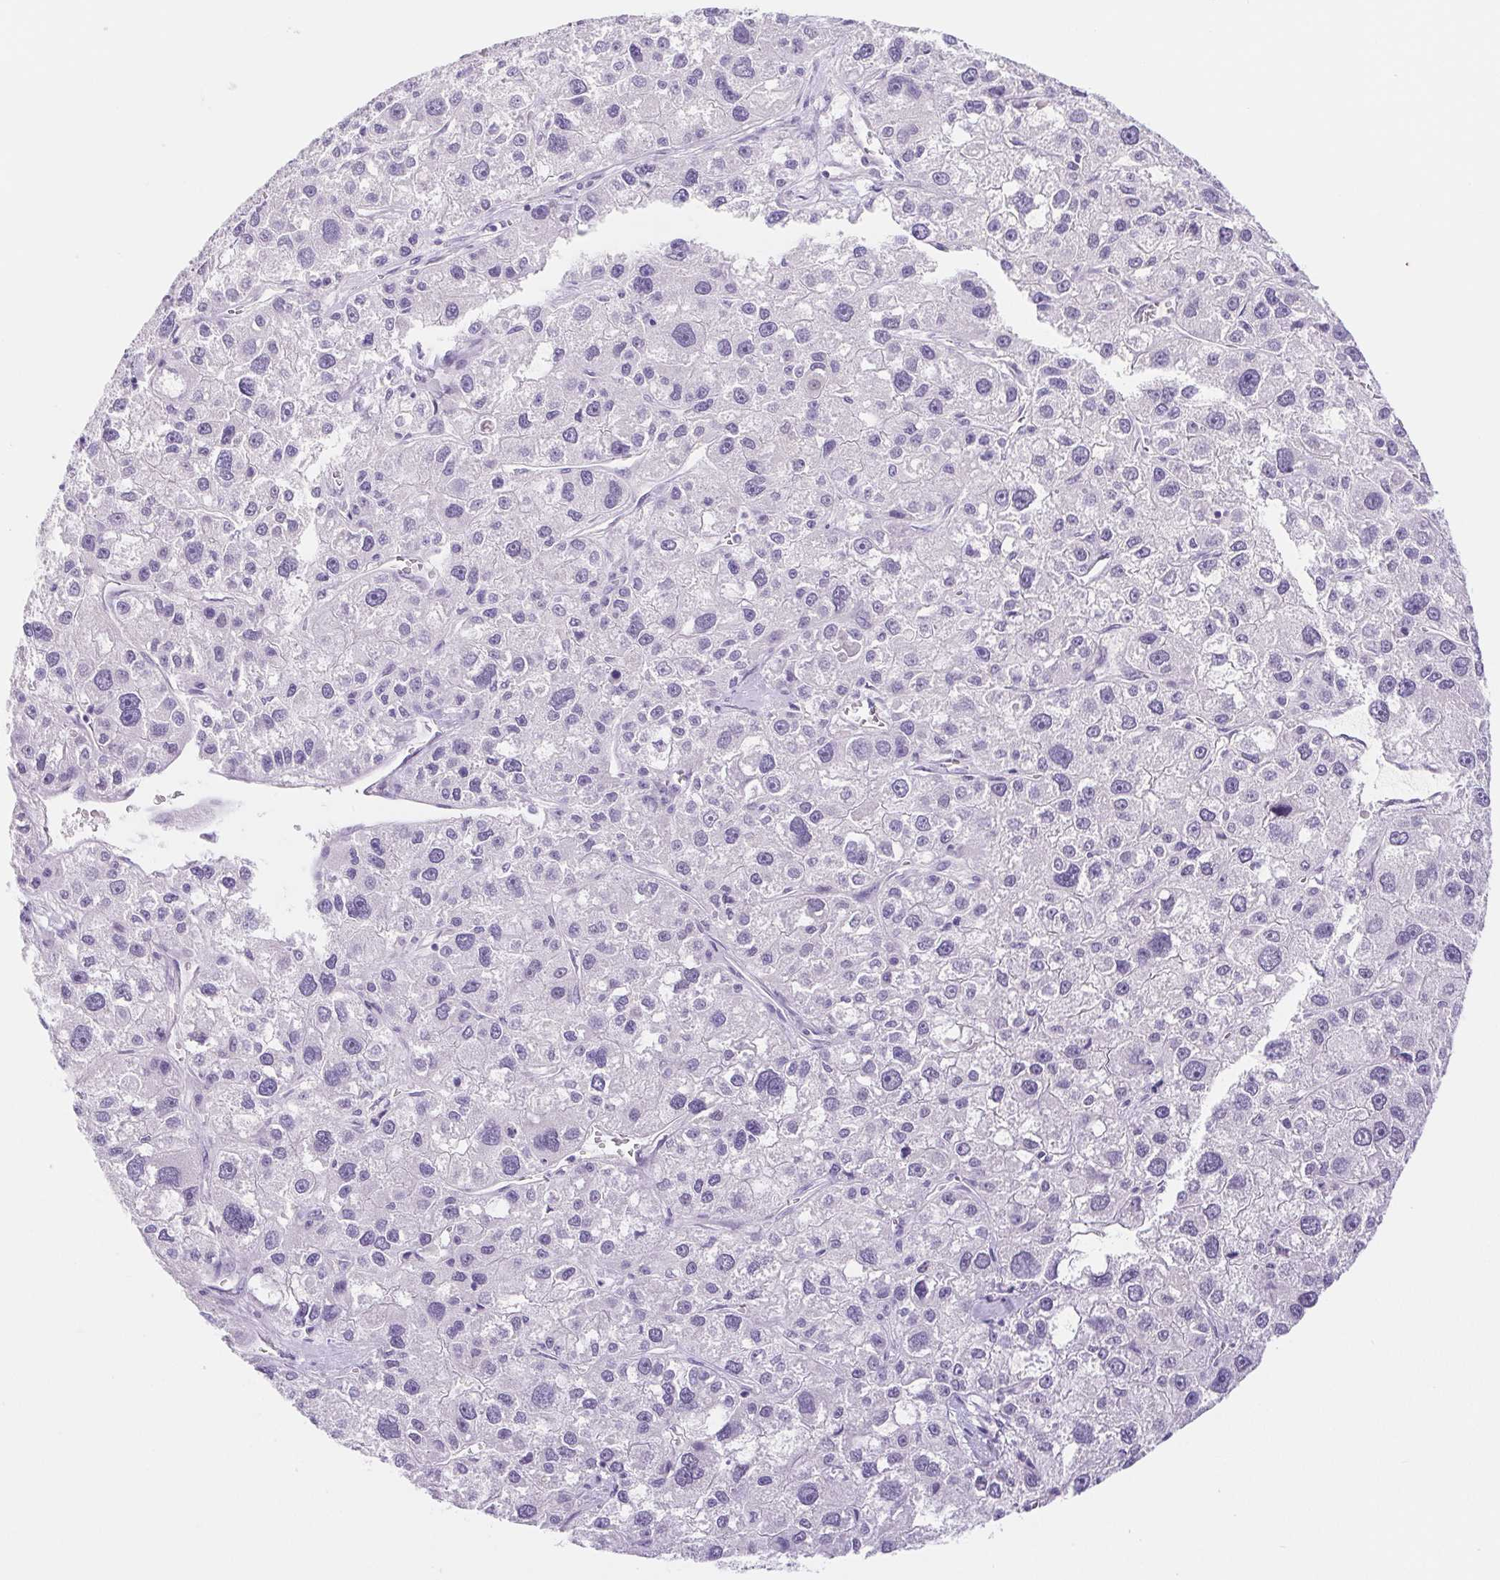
{"staining": {"intensity": "negative", "quantity": "none", "location": "none"}, "tissue": "liver cancer", "cell_type": "Tumor cells", "image_type": "cancer", "snomed": [{"axis": "morphology", "description": "Carcinoma, Hepatocellular, NOS"}, {"axis": "topography", "description": "Liver"}], "caption": "A histopathology image of liver hepatocellular carcinoma stained for a protein shows no brown staining in tumor cells.", "gene": "DYNC2LI1", "patient": {"sex": "male", "age": 73}}